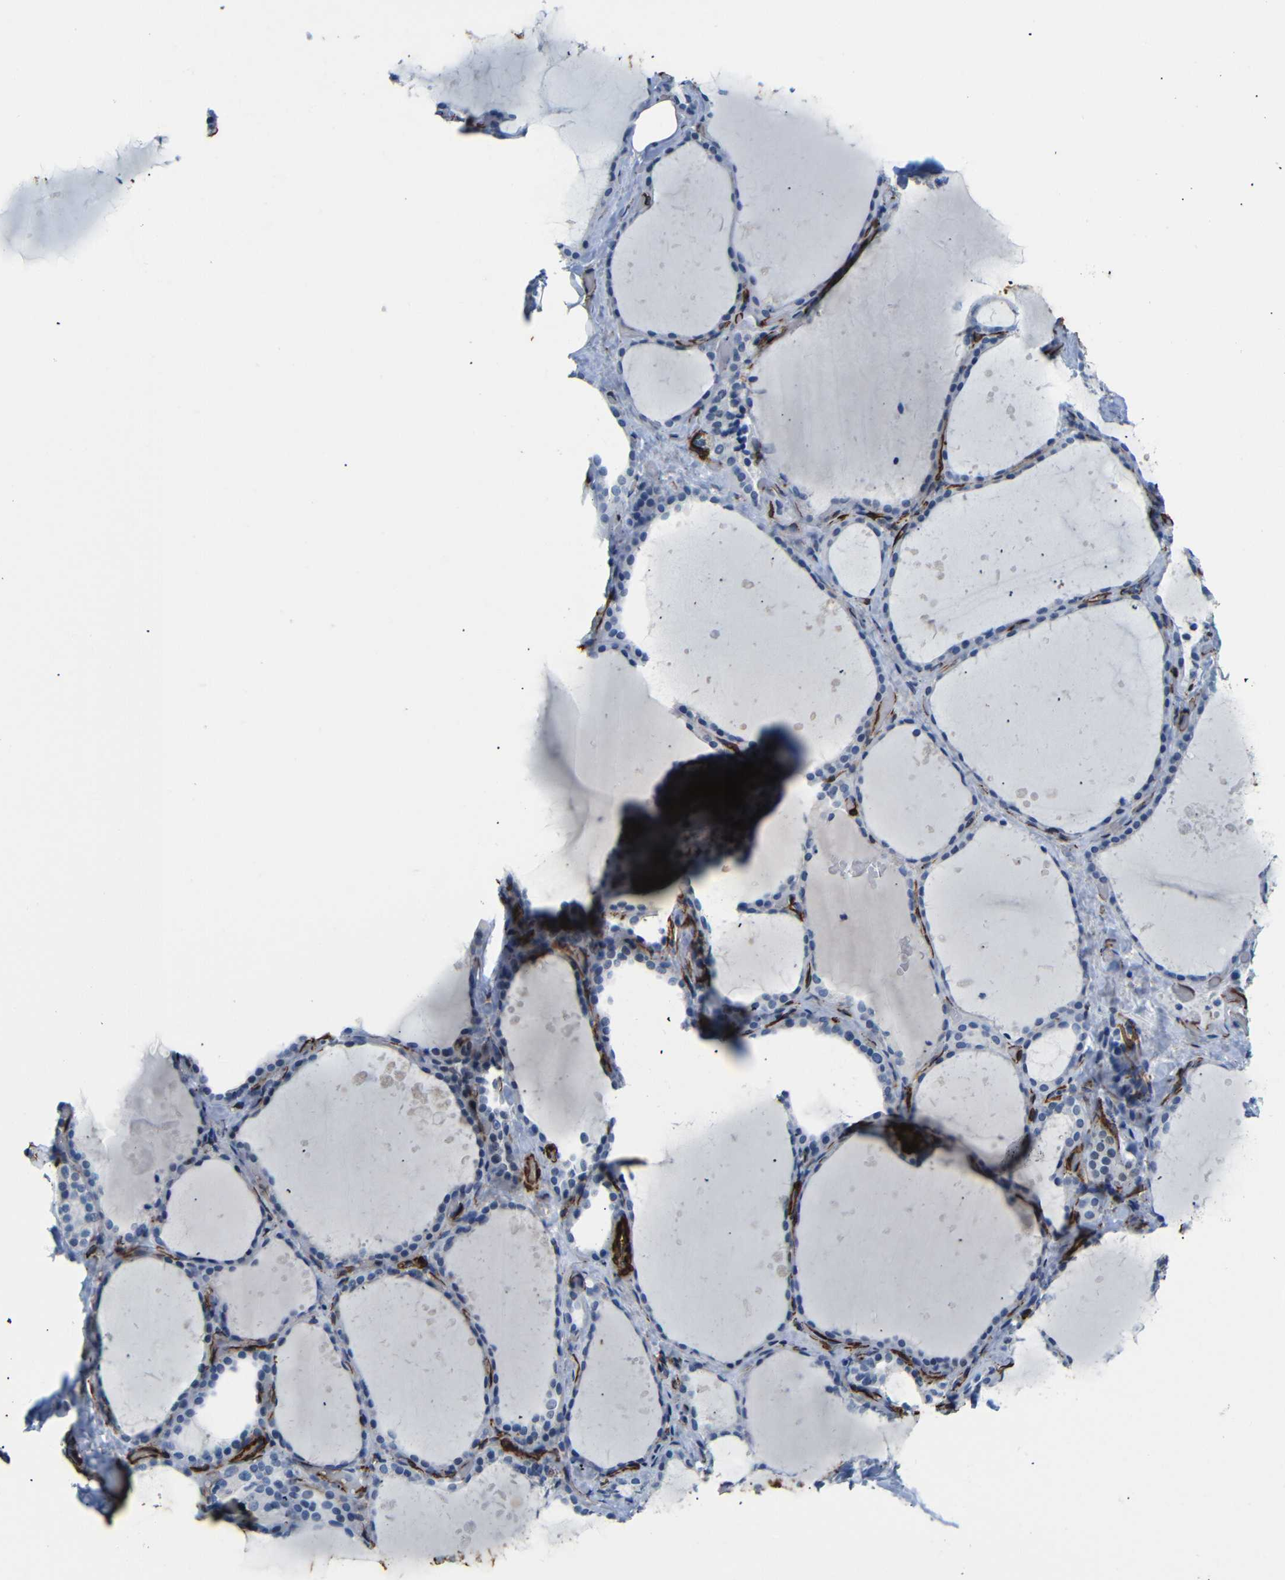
{"staining": {"intensity": "negative", "quantity": "none", "location": "none"}, "tissue": "thyroid gland", "cell_type": "Glandular cells", "image_type": "normal", "snomed": [{"axis": "morphology", "description": "Normal tissue, NOS"}, {"axis": "topography", "description": "Thyroid gland"}], "caption": "The image reveals no staining of glandular cells in benign thyroid gland.", "gene": "ACTA2", "patient": {"sex": "female", "age": 44}}